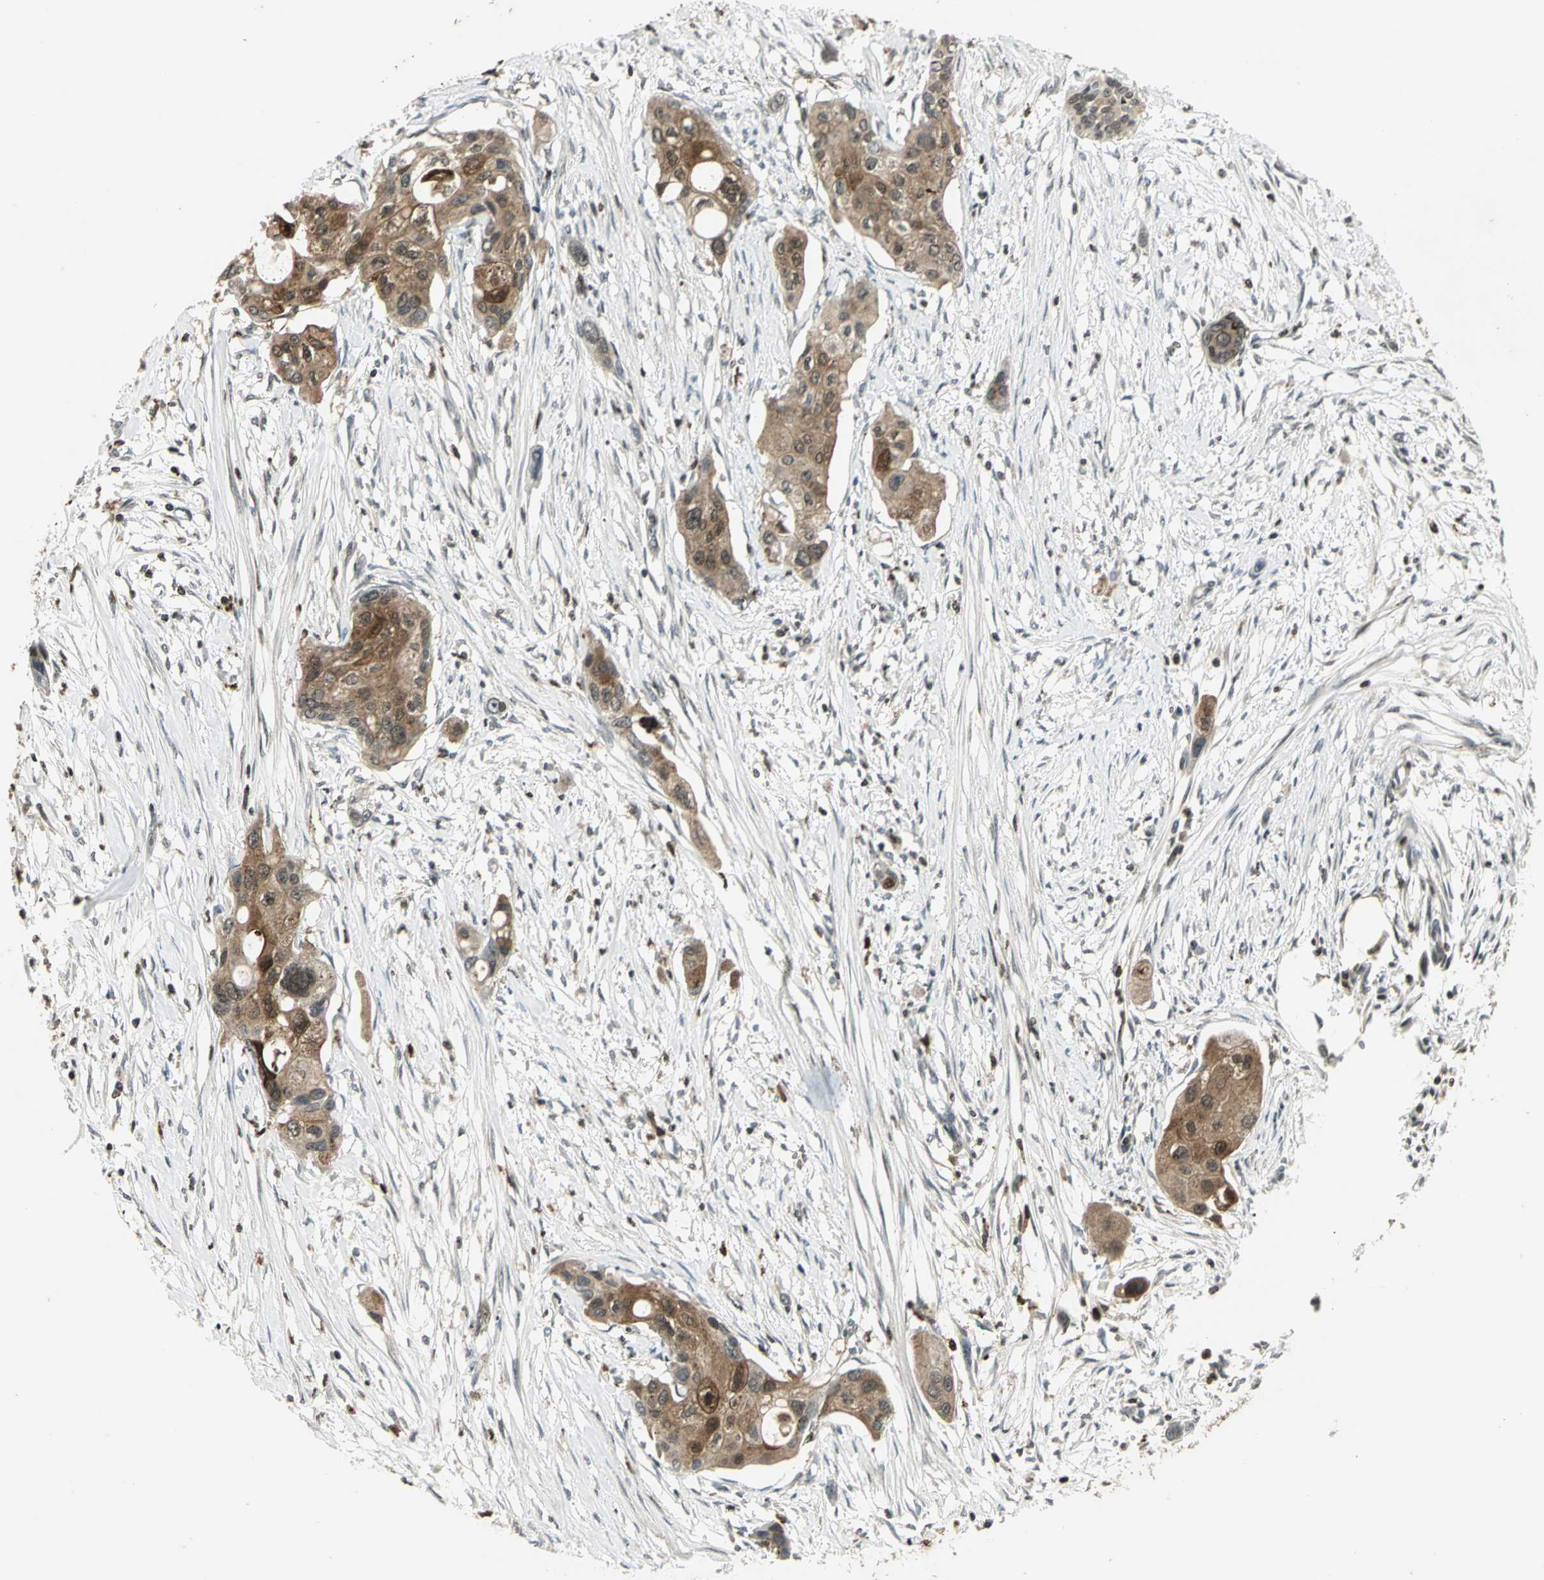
{"staining": {"intensity": "moderate", "quantity": "25%-75%", "location": "cytoplasmic/membranous"}, "tissue": "pancreatic cancer", "cell_type": "Tumor cells", "image_type": "cancer", "snomed": [{"axis": "morphology", "description": "Adenocarcinoma, NOS"}, {"axis": "topography", "description": "Pancreas"}], "caption": "The image shows immunohistochemical staining of pancreatic cancer (adenocarcinoma). There is moderate cytoplasmic/membranous staining is present in approximately 25%-75% of tumor cells.", "gene": "LGALS3", "patient": {"sex": "female", "age": 60}}